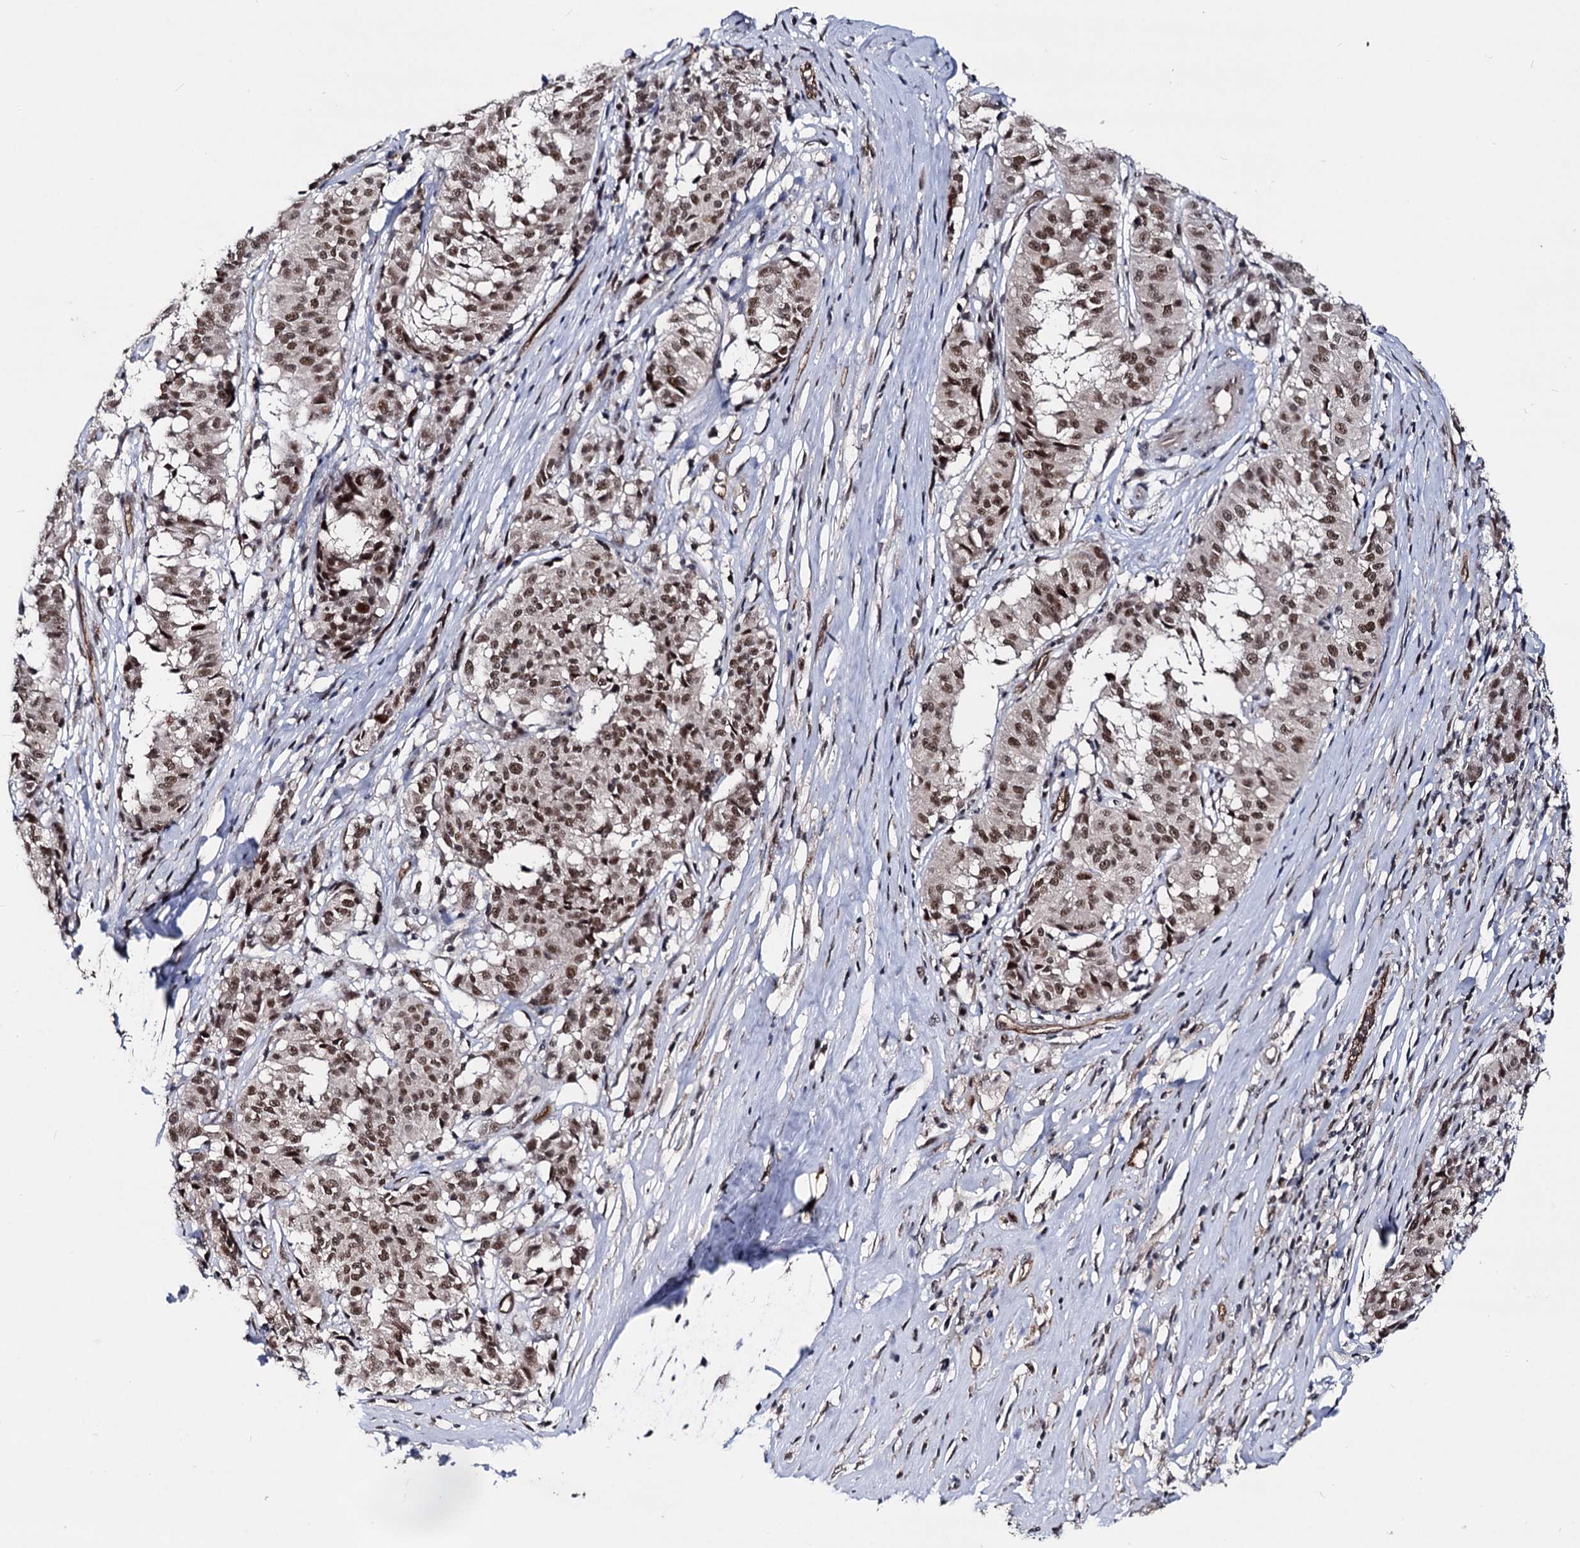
{"staining": {"intensity": "moderate", "quantity": ">75%", "location": "nuclear"}, "tissue": "melanoma", "cell_type": "Tumor cells", "image_type": "cancer", "snomed": [{"axis": "morphology", "description": "Malignant melanoma, NOS"}, {"axis": "topography", "description": "Skin"}], "caption": "The photomicrograph reveals staining of melanoma, revealing moderate nuclear protein expression (brown color) within tumor cells.", "gene": "GALNT11", "patient": {"sex": "female", "age": 72}}